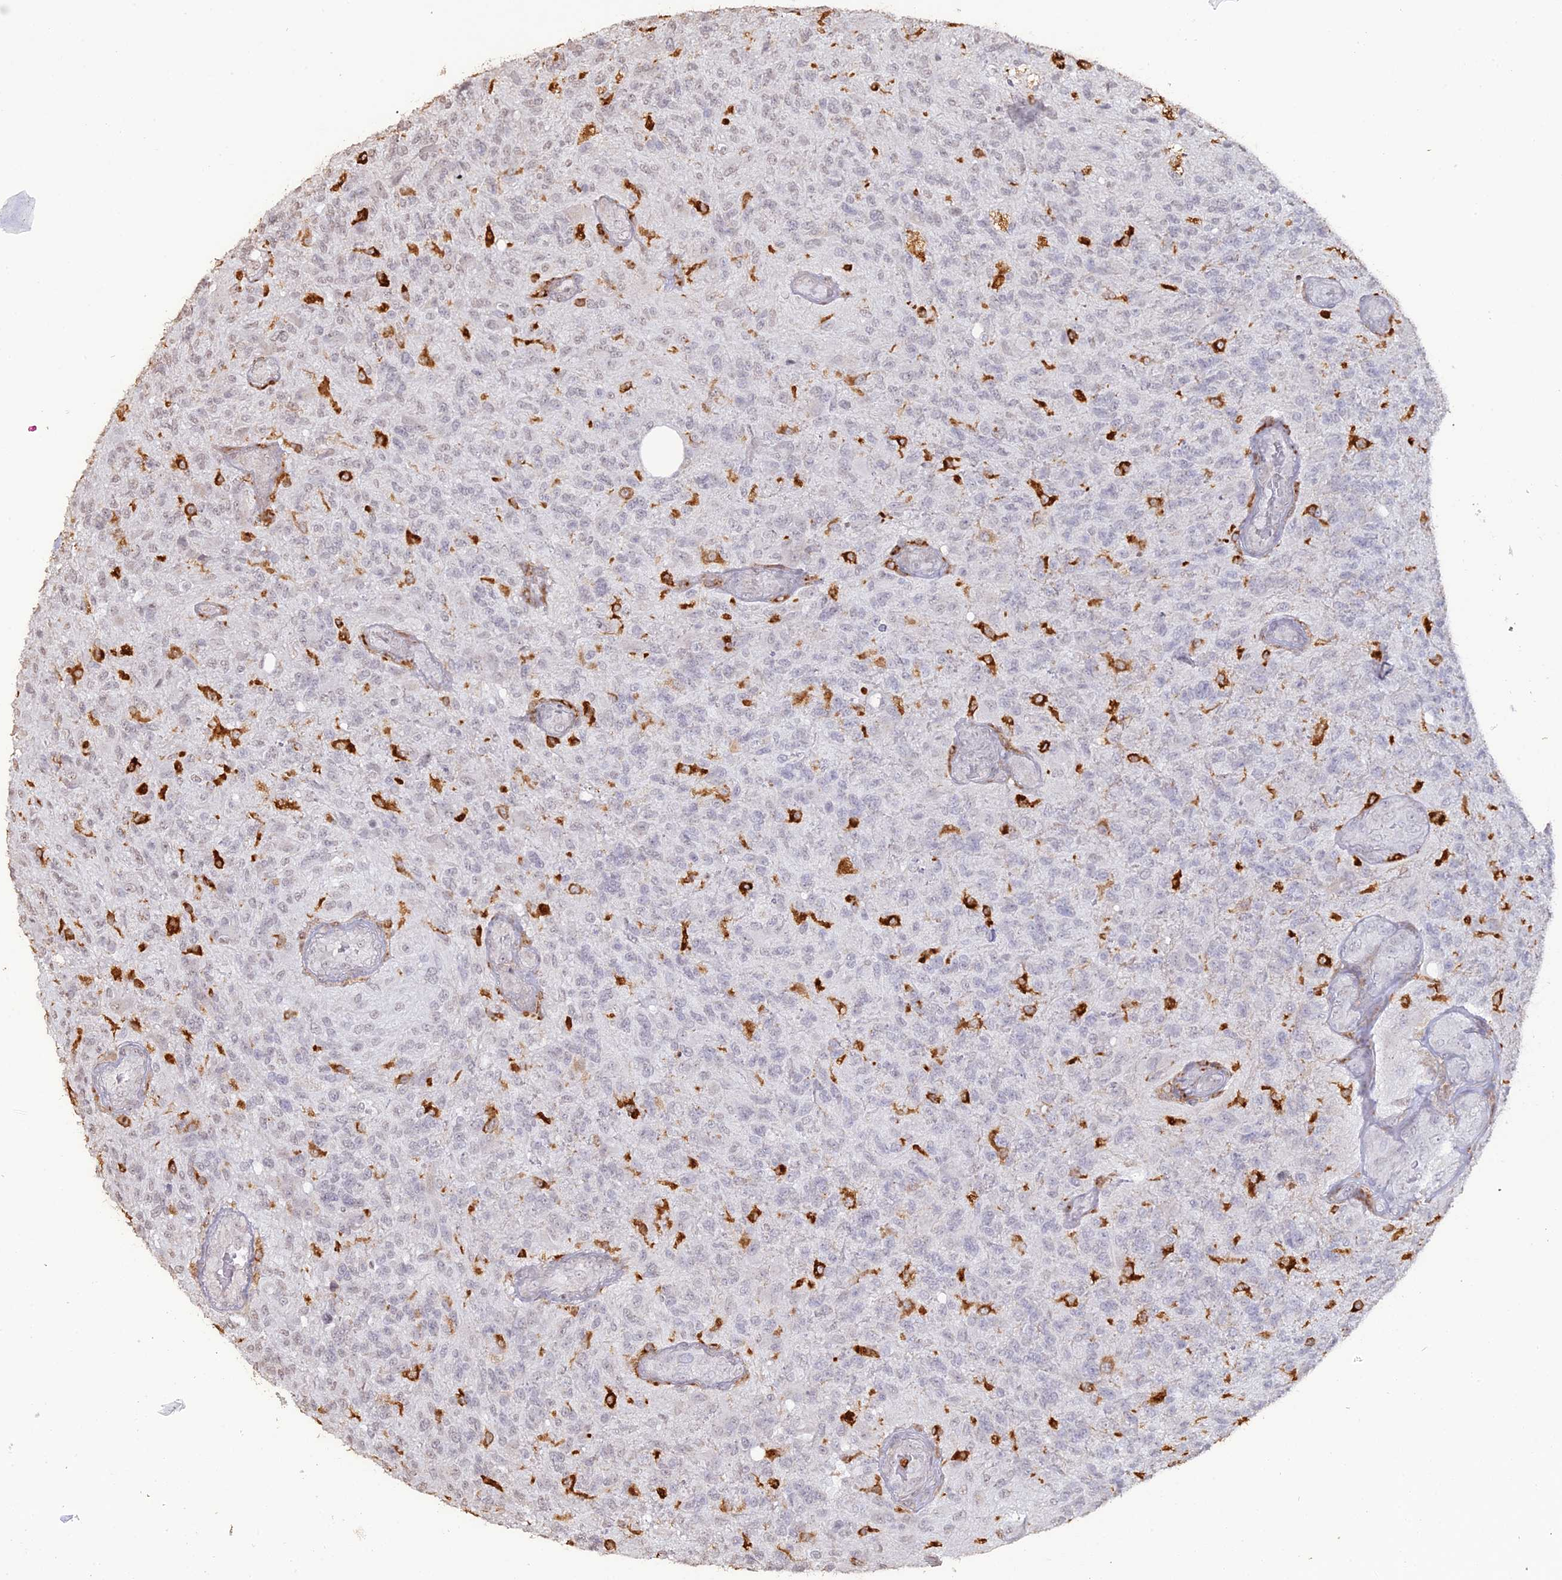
{"staining": {"intensity": "negative", "quantity": "none", "location": "none"}, "tissue": "glioma", "cell_type": "Tumor cells", "image_type": "cancer", "snomed": [{"axis": "morphology", "description": "Glioma, malignant, High grade"}, {"axis": "topography", "description": "Brain"}], "caption": "Immunohistochemical staining of human glioma demonstrates no significant expression in tumor cells.", "gene": "APOBR", "patient": {"sex": "male", "age": 56}}